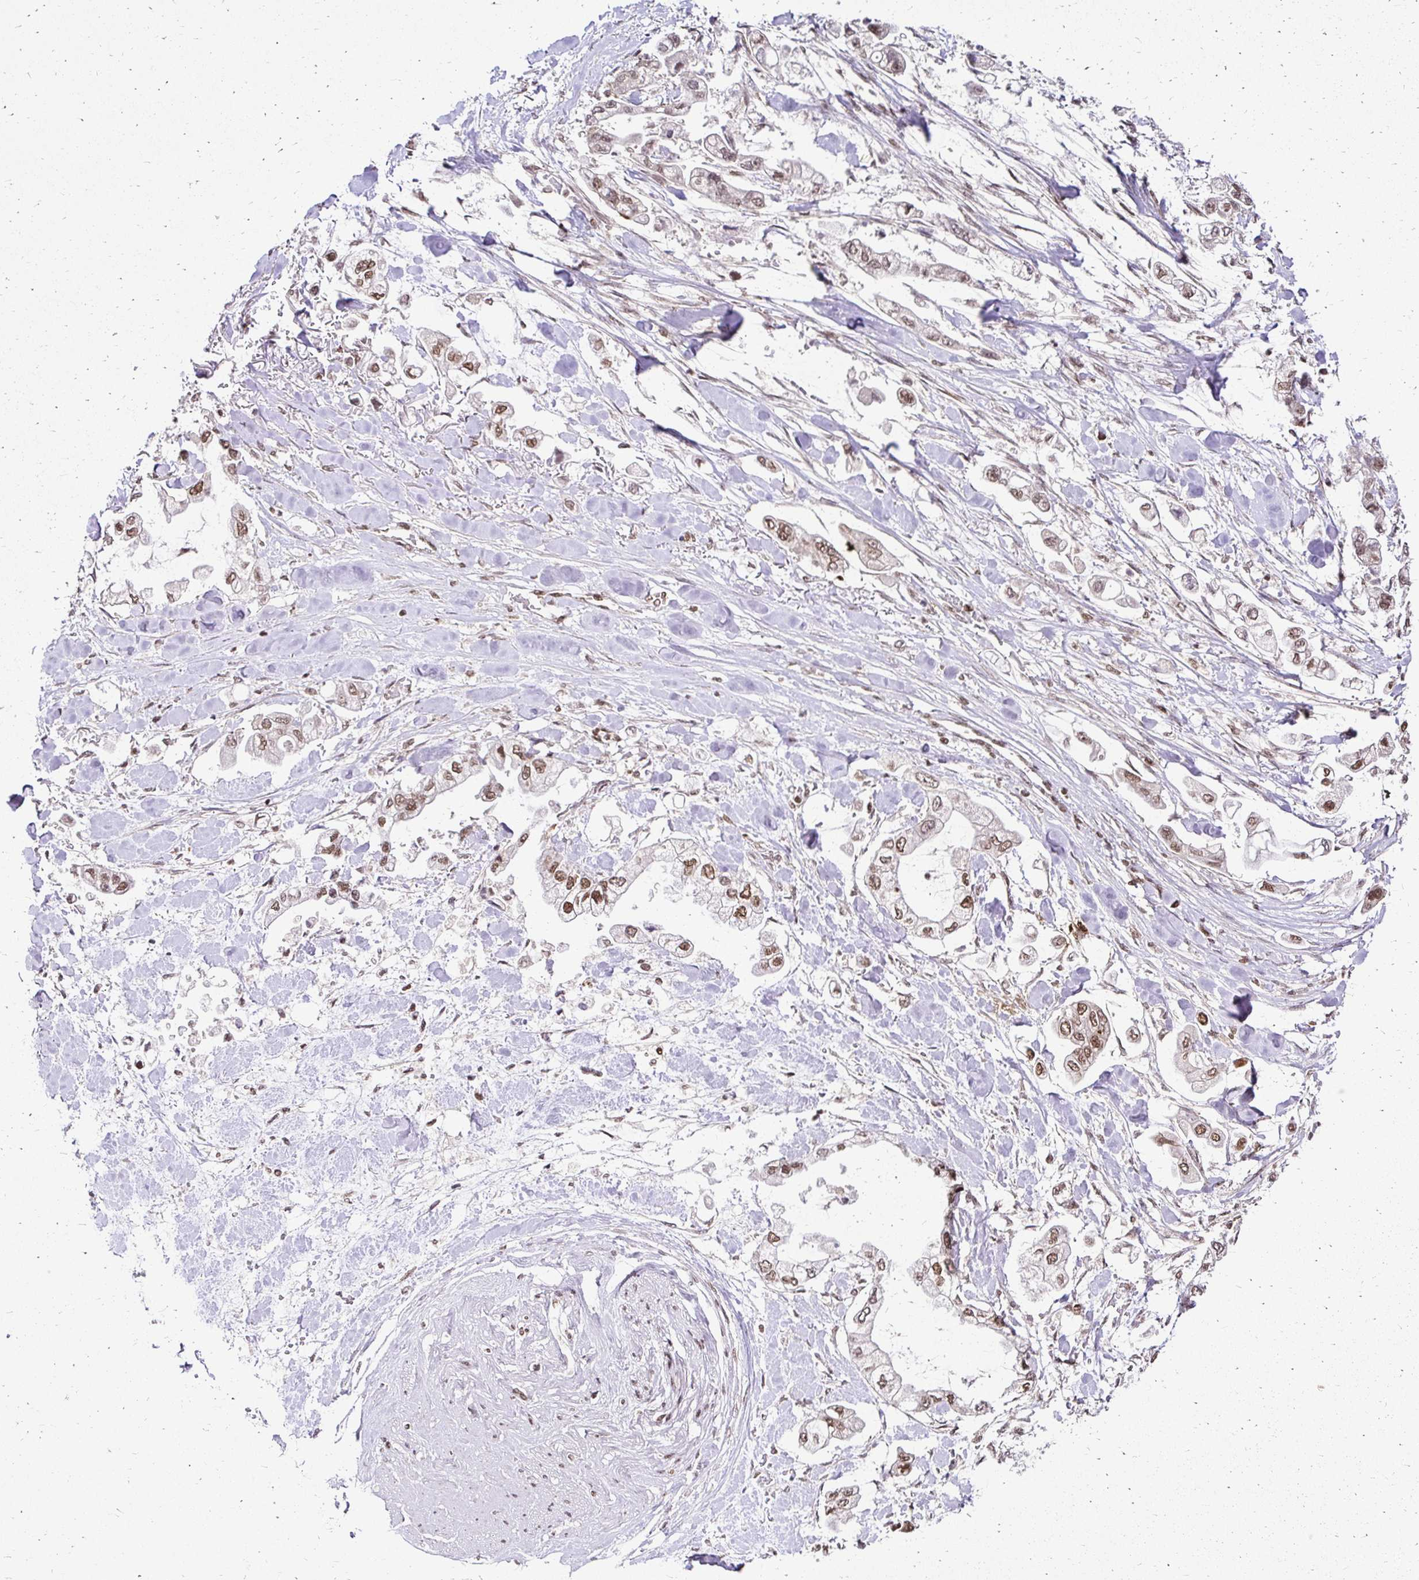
{"staining": {"intensity": "moderate", "quantity": ">75%", "location": "nuclear"}, "tissue": "stomach cancer", "cell_type": "Tumor cells", "image_type": "cancer", "snomed": [{"axis": "morphology", "description": "Adenocarcinoma, NOS"}, {"axis": "topography", "description": "Stomach"}], "caption": "Stomach cancer was stained to show a protein in brown. There is medium levels of moderate nuclear expression in approximately >75% of tumor cells.", "gene": "GLYR1", "patient": {"sex": "male", "age": 62}}